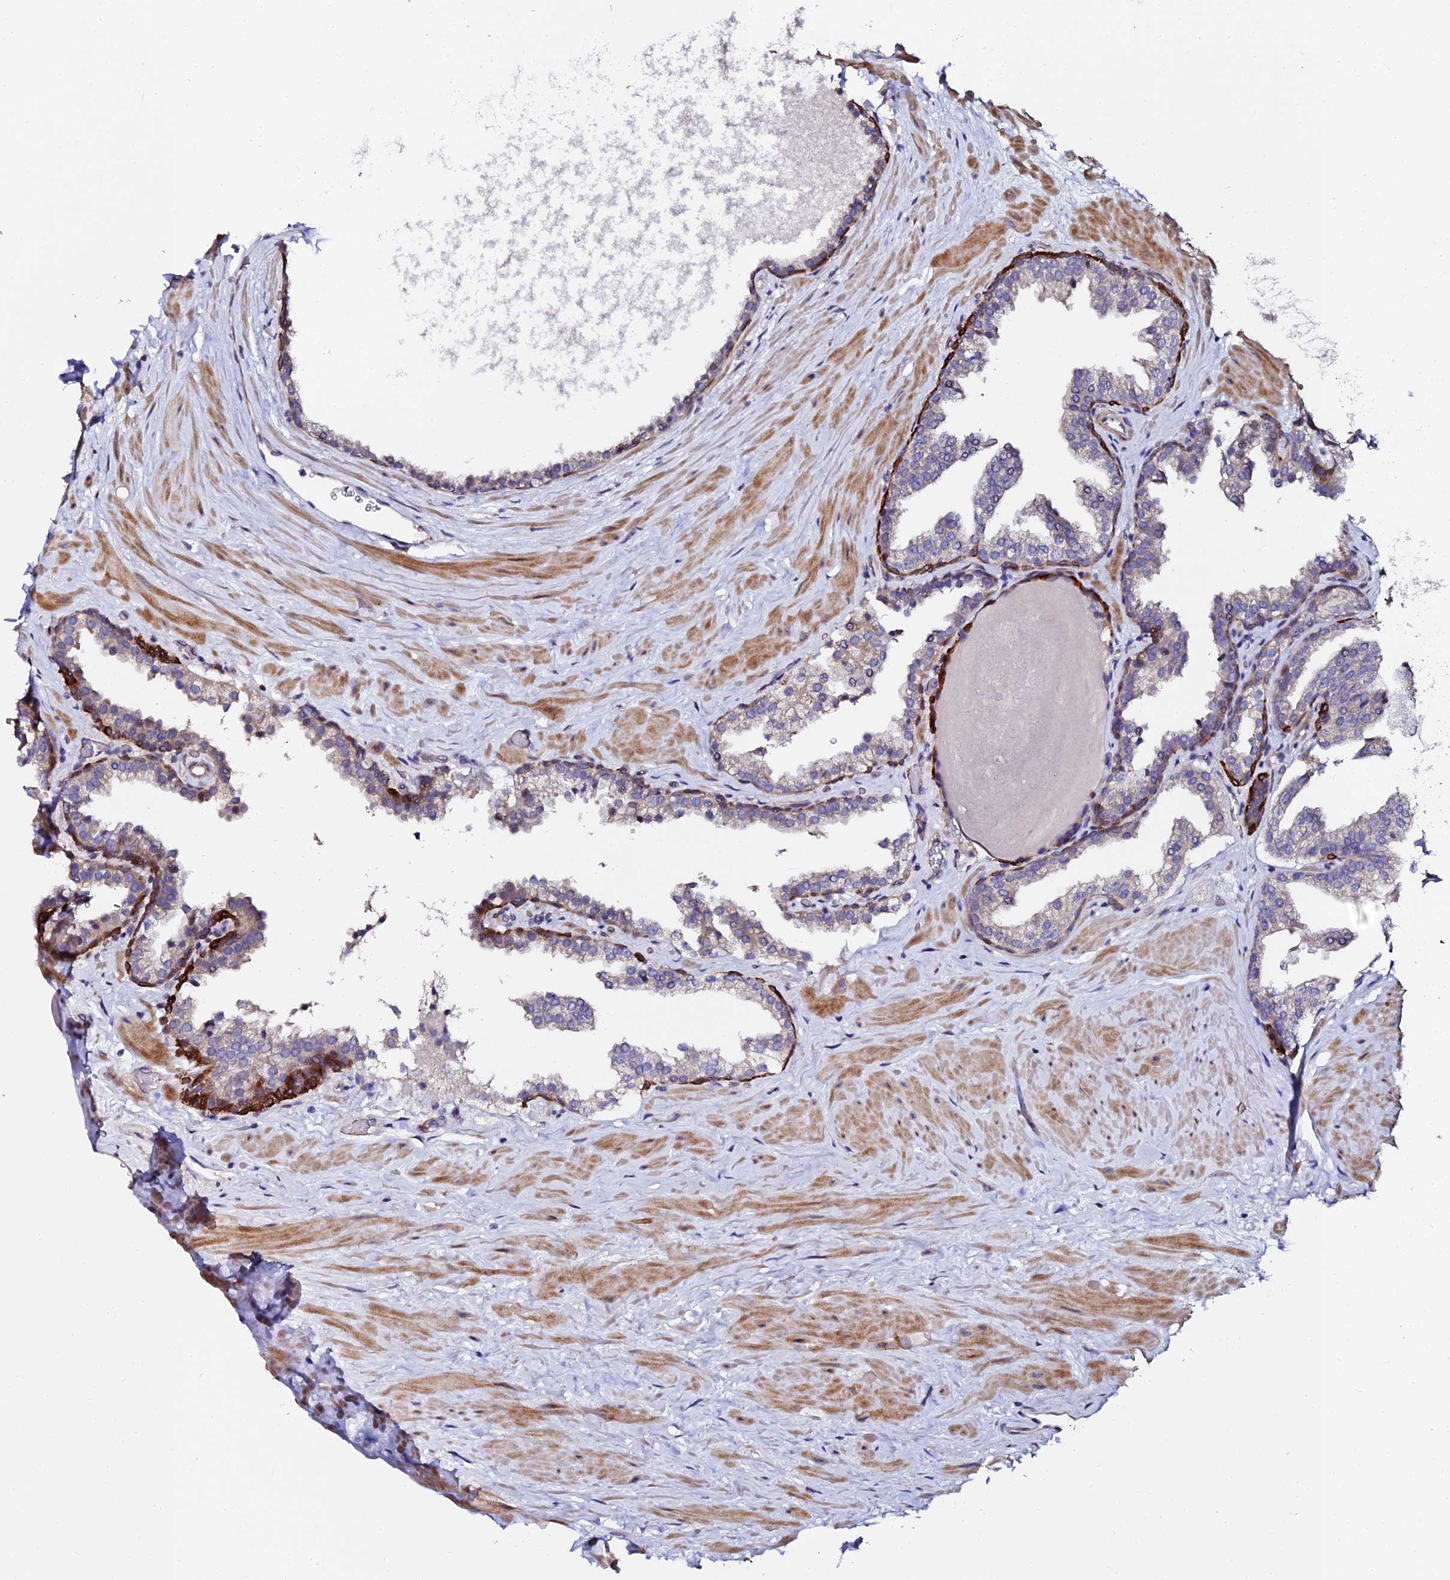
{"staining": {"intensity": "strong", "quantity": "<25%", "location": "cytoplasmic/membranous"}, "tissue": "prostate", "cell_type": "Glandular cells", "image_type": "normal", "snomed": [{"axis": "morphology", "description": "Normal tissue, NOS"}, {"axis": "topography", "description": "Prostate"}], "caption": "Glandular cells display medium levels of strong cytoplasmic/membranous expression in about <25% of cells in normal human prostate.", "gene": "GPN3", "patient": {"sex": "male", "age": 48}}